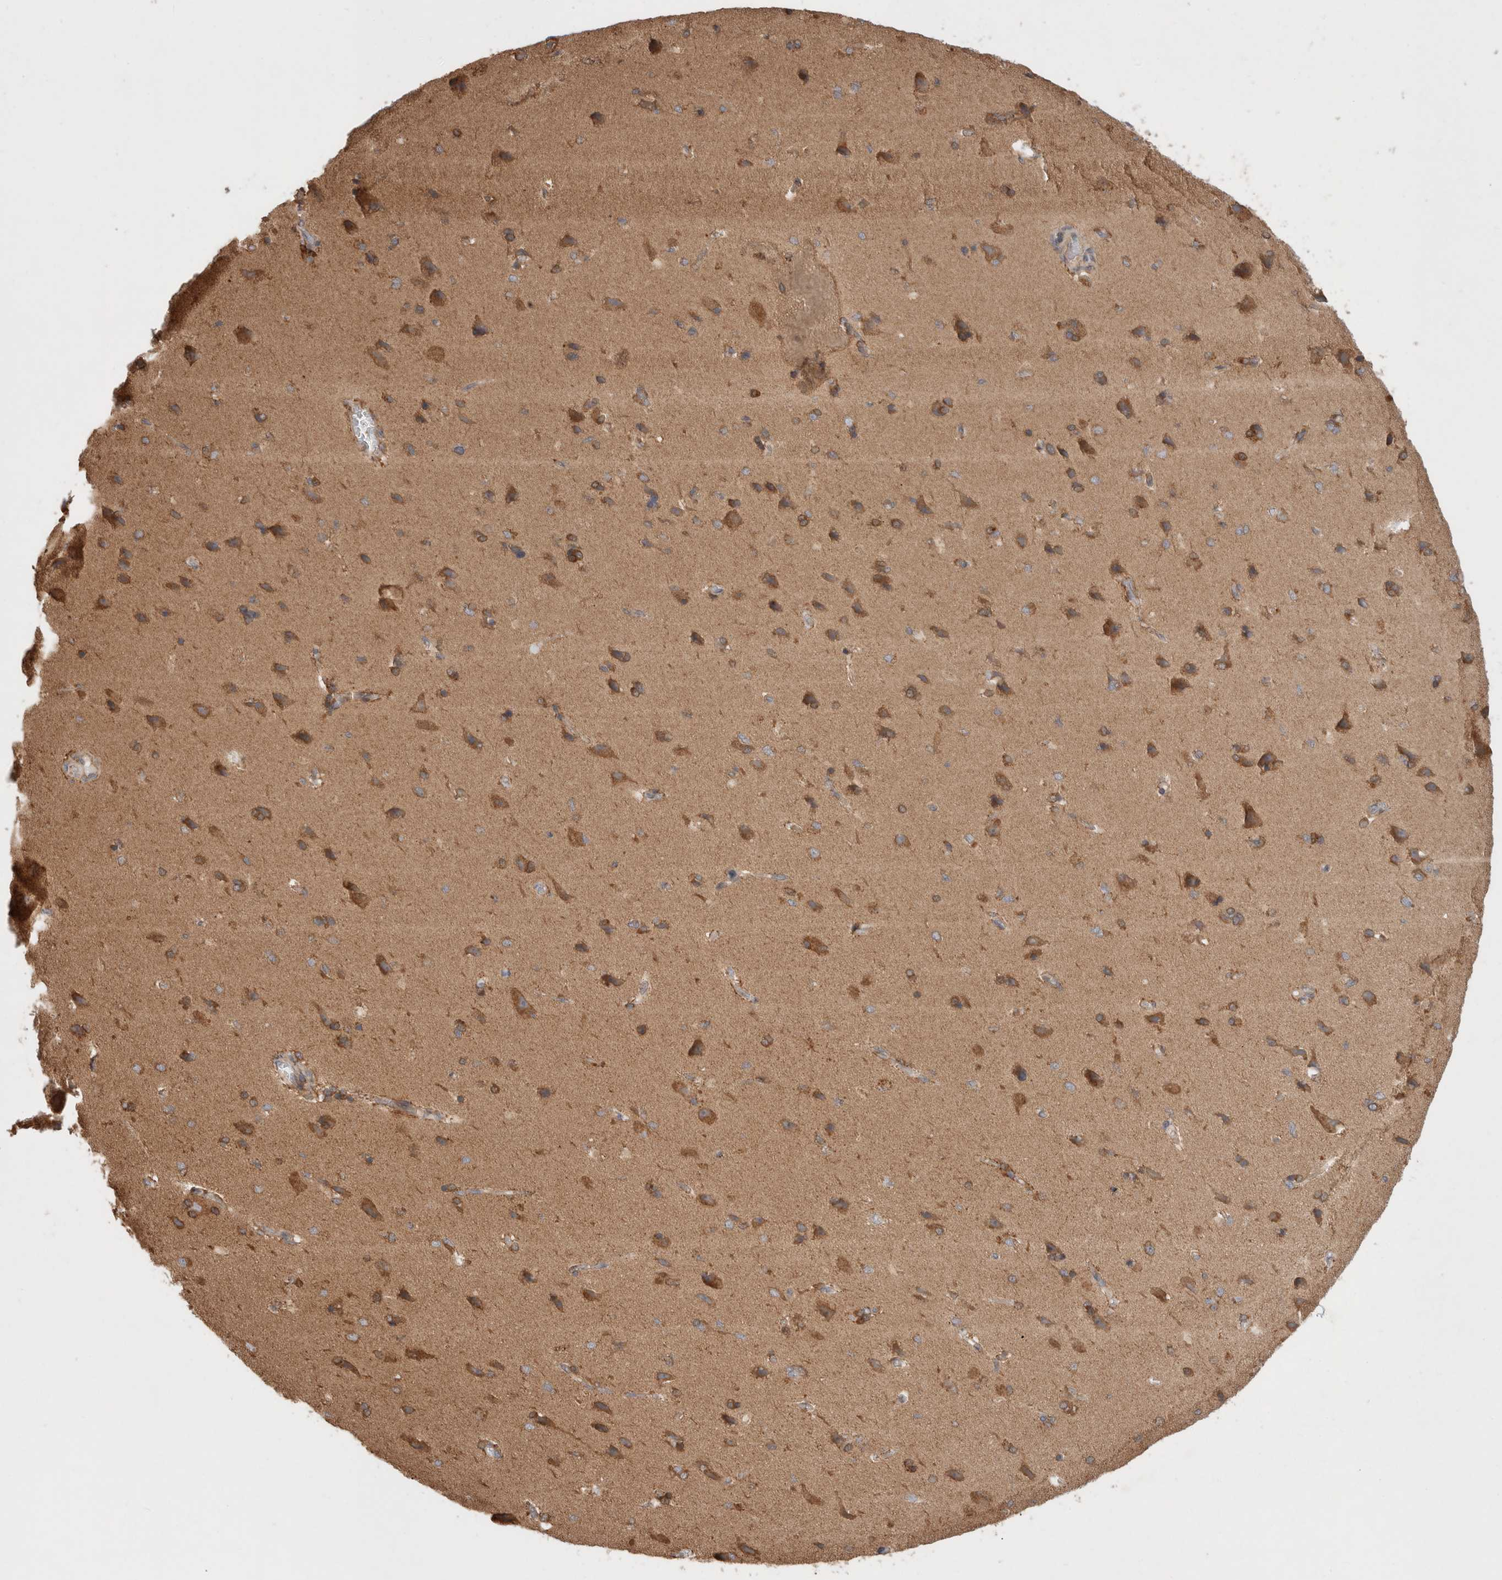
{"staining": {"intensity": "moderate", "quantity": ">75%", "location": "cytoplasmic/membranous"}, "tissue": "cerebral cortex", "cell_type": "Endothelial cells", "image_type": "normal", "snomed": [{"axis": "morphology", "description": "Normal tissue, NOS"}, {"axis": "topography", "description": "Cerebral cortex"}], "caption": "Endothelial cells show medium levels of moderate cytoplasmic/membranous staining in approximately >75% of cells in benign human cerebral cortex.", "gene": "HROB", "patient": {"sex": "male", "age": 62}}